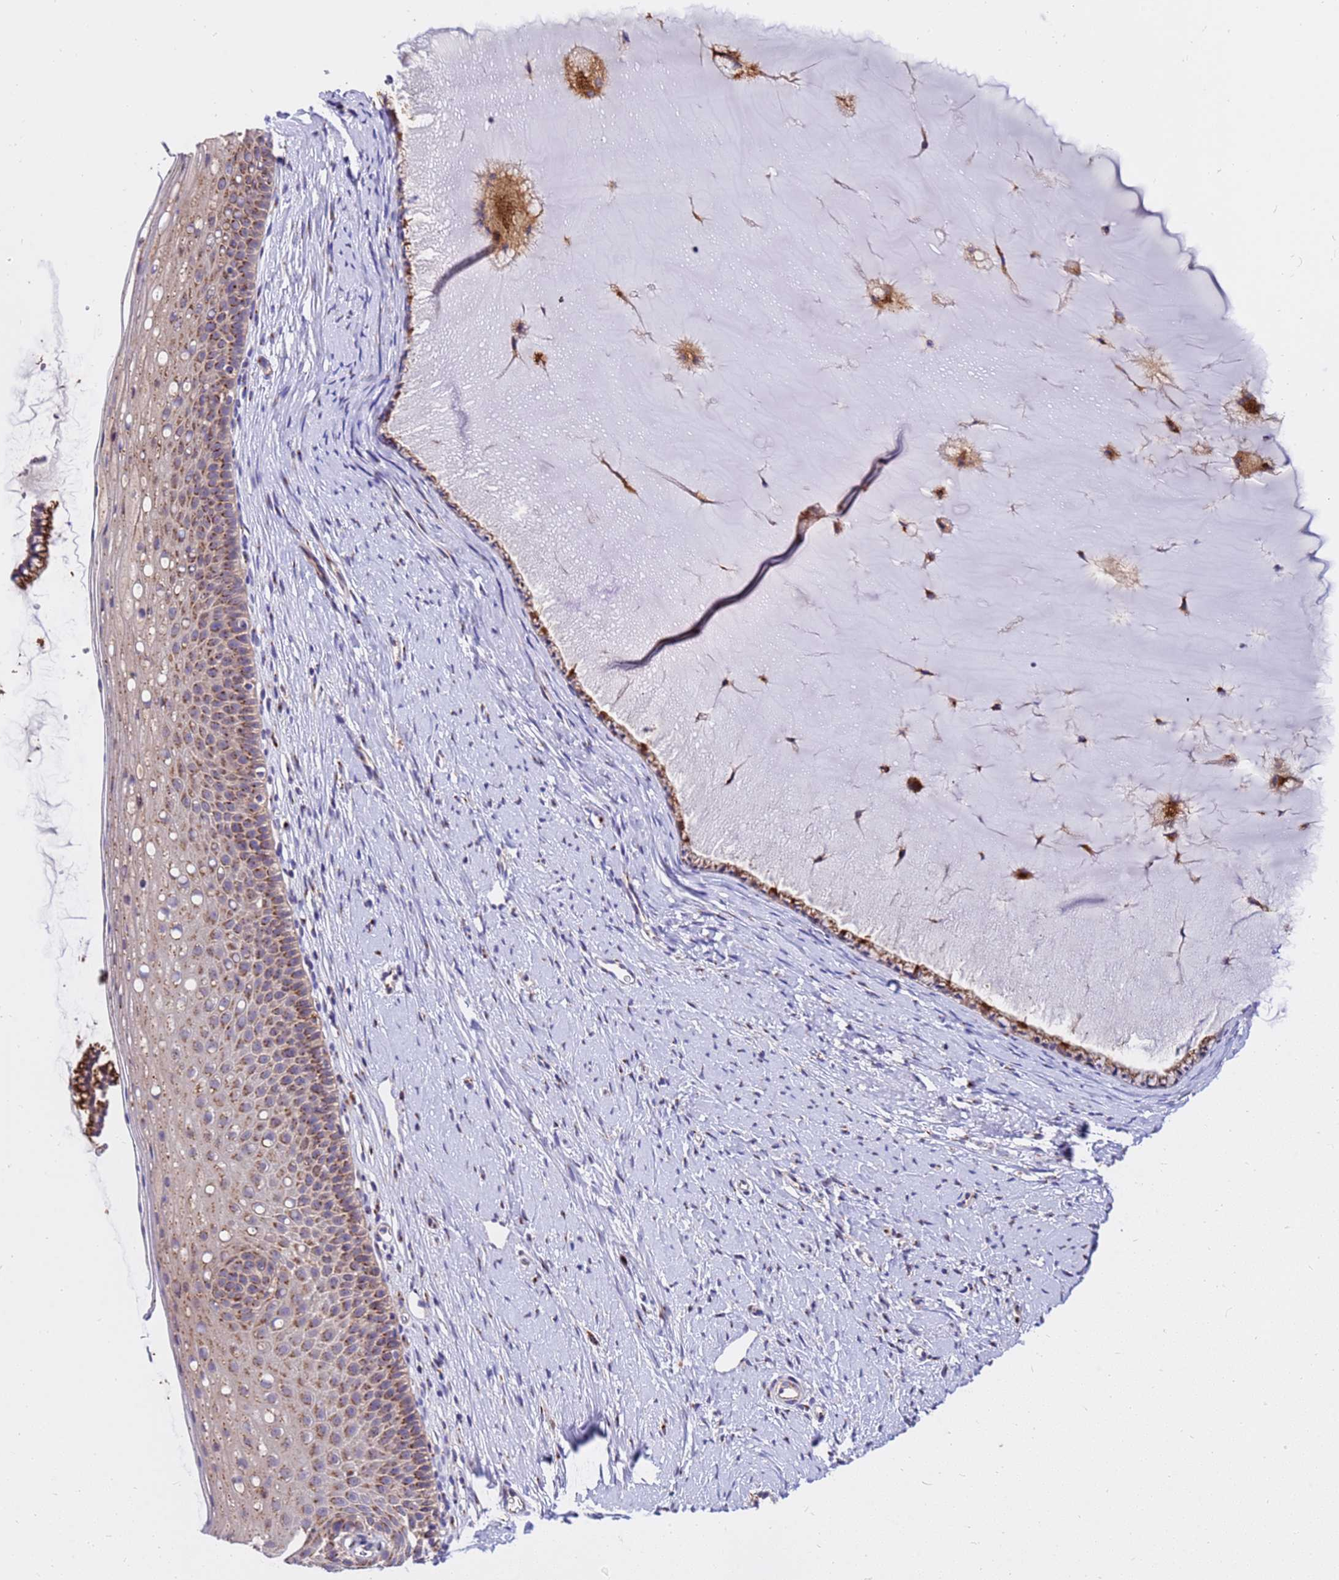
{"staining": {"intensity": "moderate", "quantity": ">75%", "location": "cytoplasmic/membranous"}, "tissue": "cervix", "cell_type": "Glandular cells", "image_type": "normal", "snomed": [{"axis": "morphology", "description": "Normal tissue, NOS"}, {"axis": "topography", "description": "Cervix"}], "caption": "IHC histopathology image of normal cervix: human cervix stained using IHC reveals medium levels of moderate protein expression localized specifically in the cytoplasmic/membranous of glandular cells, appearing as a cytoplasmic/membranous brown color.", "gene": "HPS3", "patient": {"sex": "female", "age": 57}}